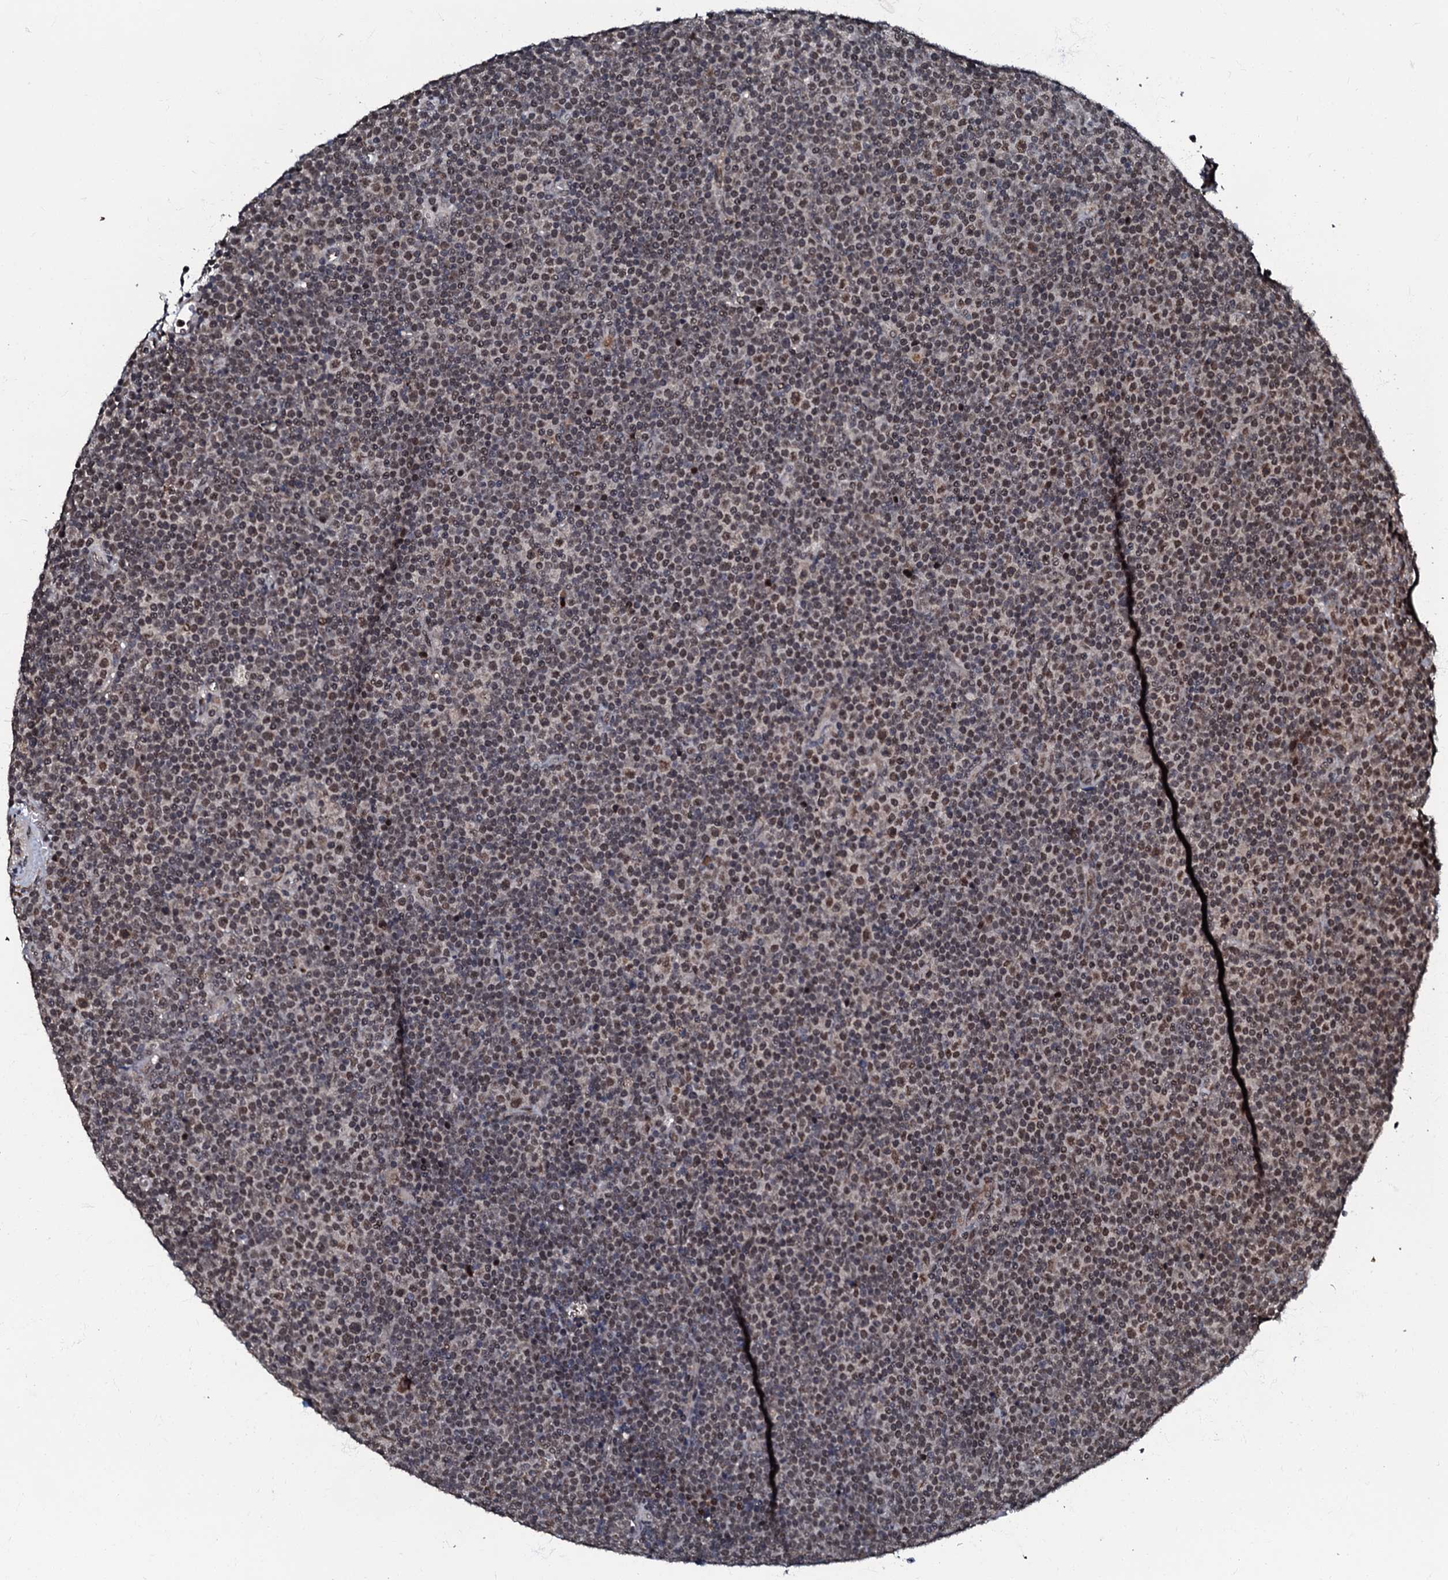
{"staining": {"intensity": "moderate", "quantity": "25%-75%", "location": "nuclear"}, "tissue": "lymphoma", "cell_type": "Tumor cells", "image_type": "cancer", "snomed": [{"axis": "morphology", "description": "Malignant lymphoma, non-Hodgkin's type, Low grade"}, {"axis": "topography", "description": "Lymph node"}], "caption": "DAB immunohistochemical staining of low-grade malignant lymphoma, non-Hodgkin's type demonstrates moderate nuclear protein staining in about 25%-75% of tumor cells.", "gene": "C18orf32", "patient": {"sex": "female", "age": 67}}